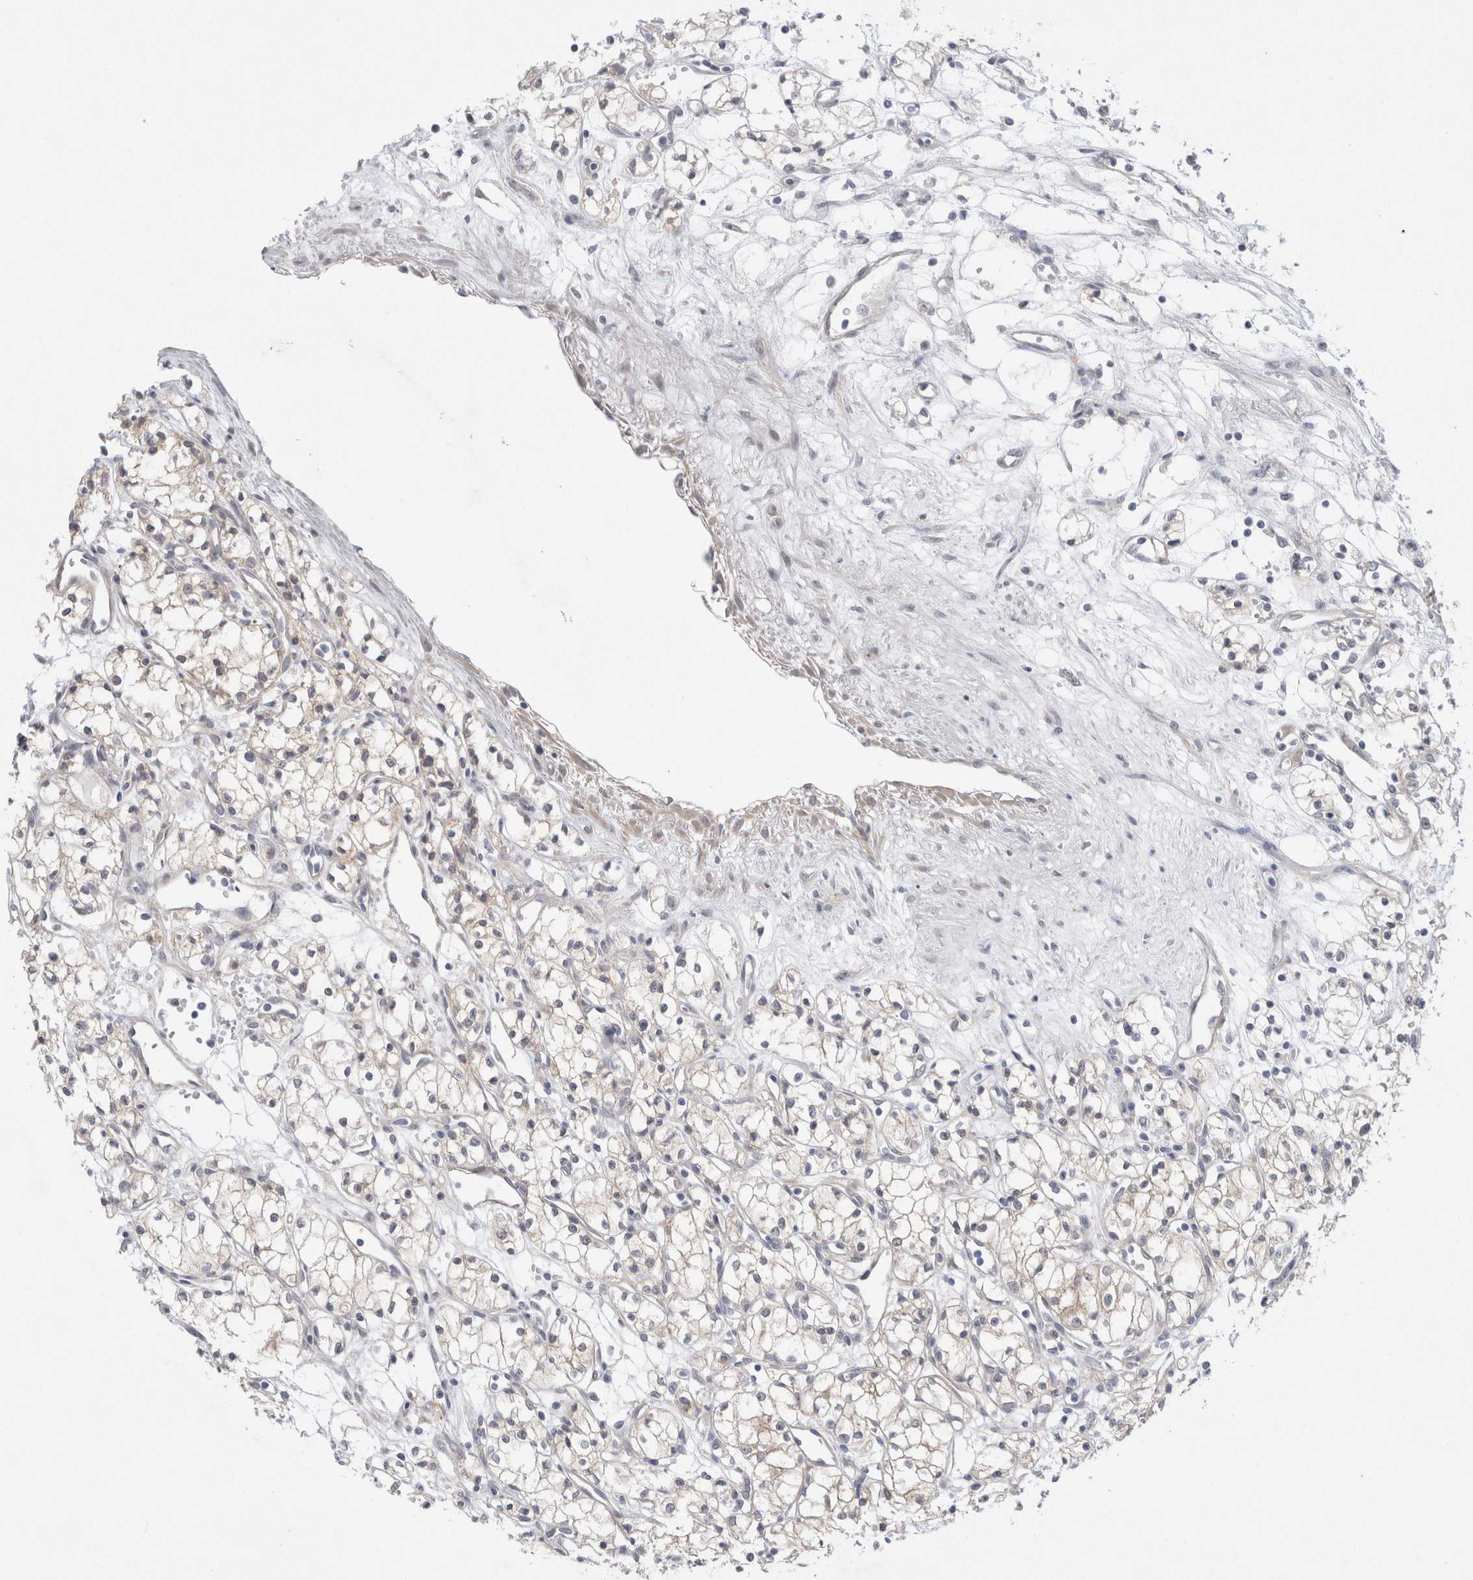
{"staining": {"intensity": "negative", "quantity": "none", "location": "none"}, "tissue": "renal cancer", "cell_type": "Tumor cells", "image_type": "cancer", "snomed": [{"axis": "morphology", "description": "Normal tissue, NOS"}, {"axis": "morphology", "description": "Adenocarcinoma, NOS"}, {"axis": "topography", "description": "Kidney"}], "caption": "Image shows no protein expression in tumor cells of renal cancer (adenocarcinoma) tissue.", "gene": "WIPF2", "patient": {"sex": "male", "age": 59}}